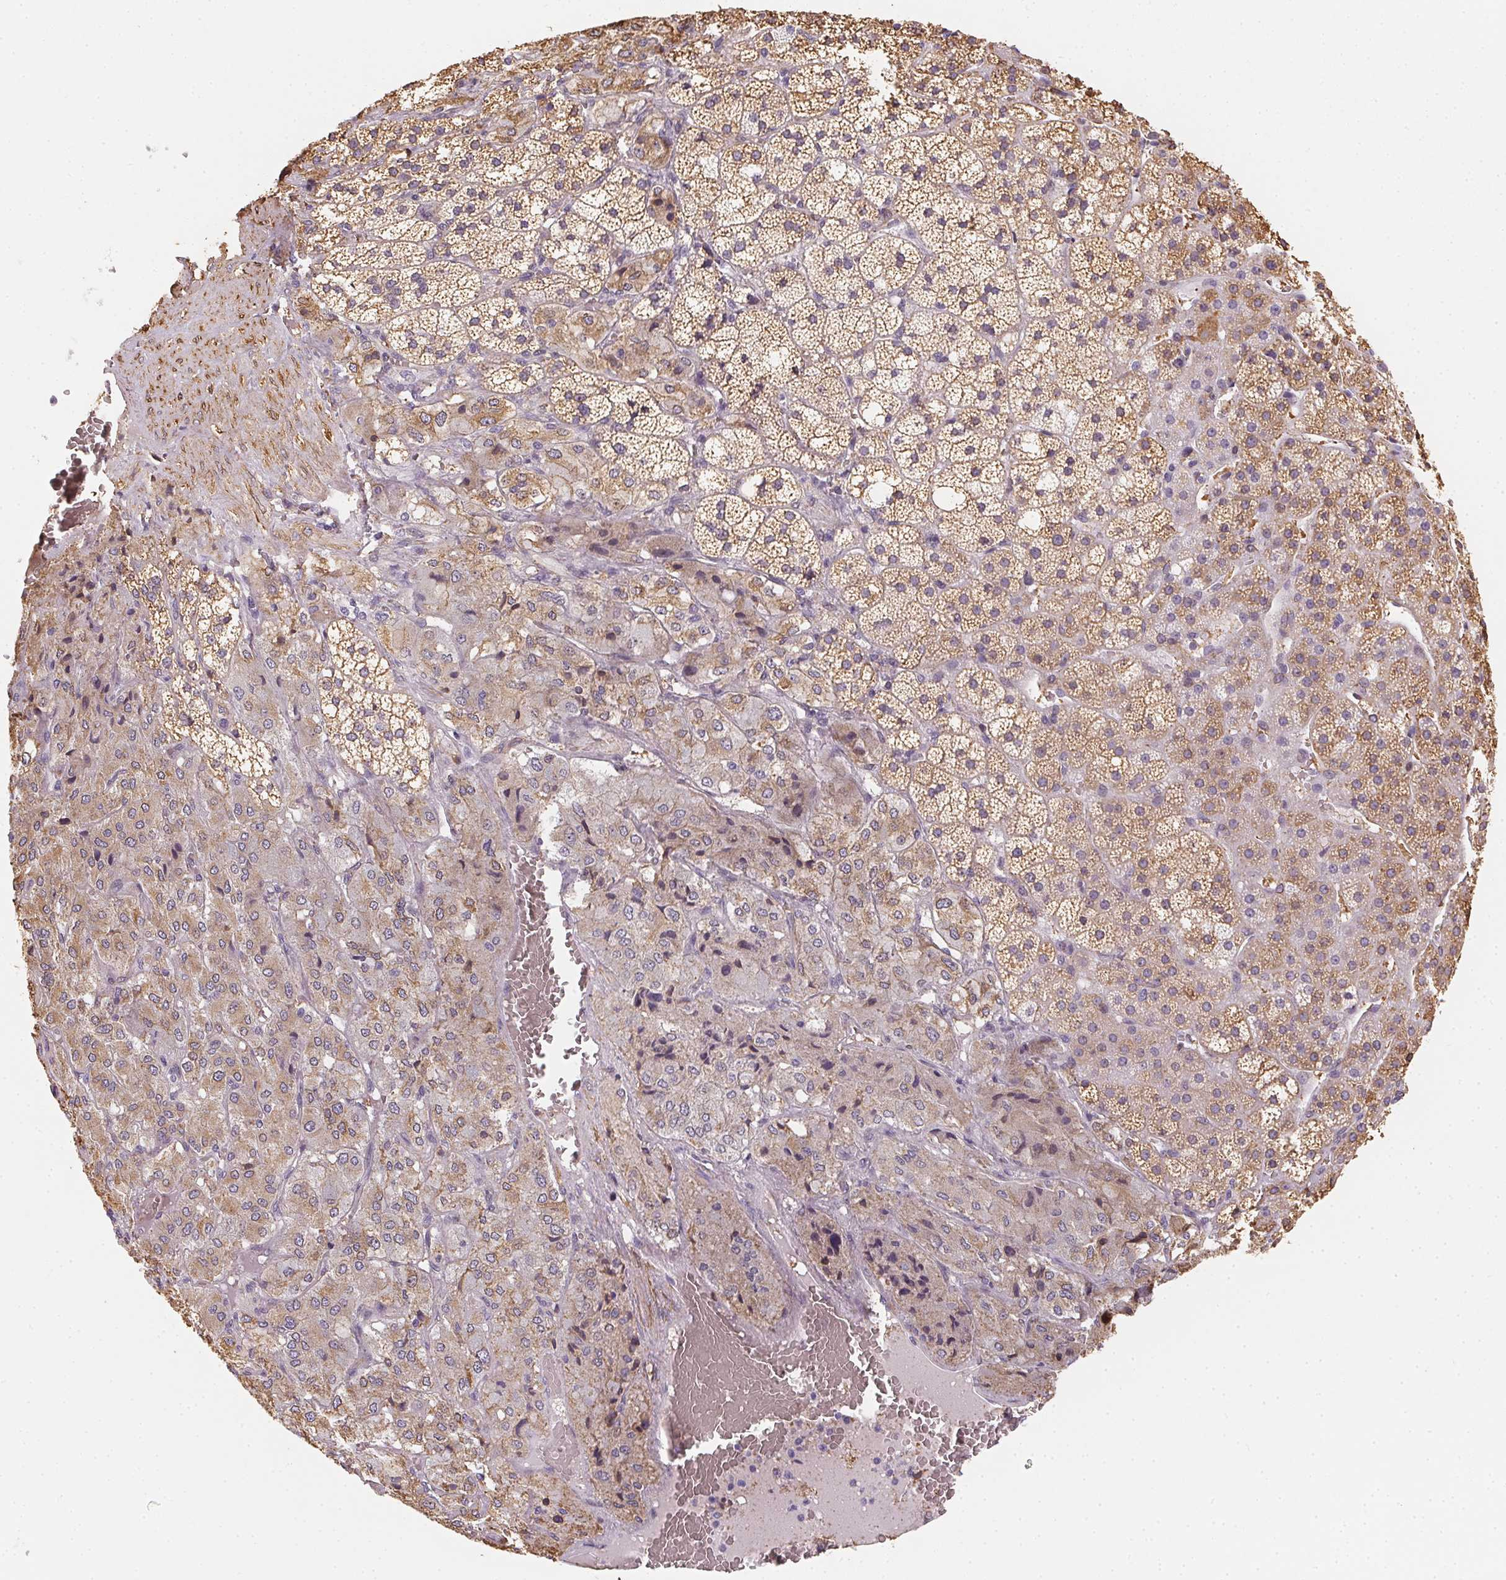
{"staining": {"intensity": "moderate", "quantity": ">75%", "location": "cytoplasmic/membranous"}, "tissue": "adrenal gland", "cell_type": "Glandular cells", "image_type": "normal", "snomed": [{"axis": "morphology", "description": "Normal tissue, NOS"}, {"axis": "topography", "description": "Adrenal gland"}], "caption": "Protein expression analysis of normal adrenal gland shows moderate cytoplasmic/membranous positivity in approximately >75% of glandular cells.", "gene": "RSBN1", "patient": {"sex": "male", "age": 53}}